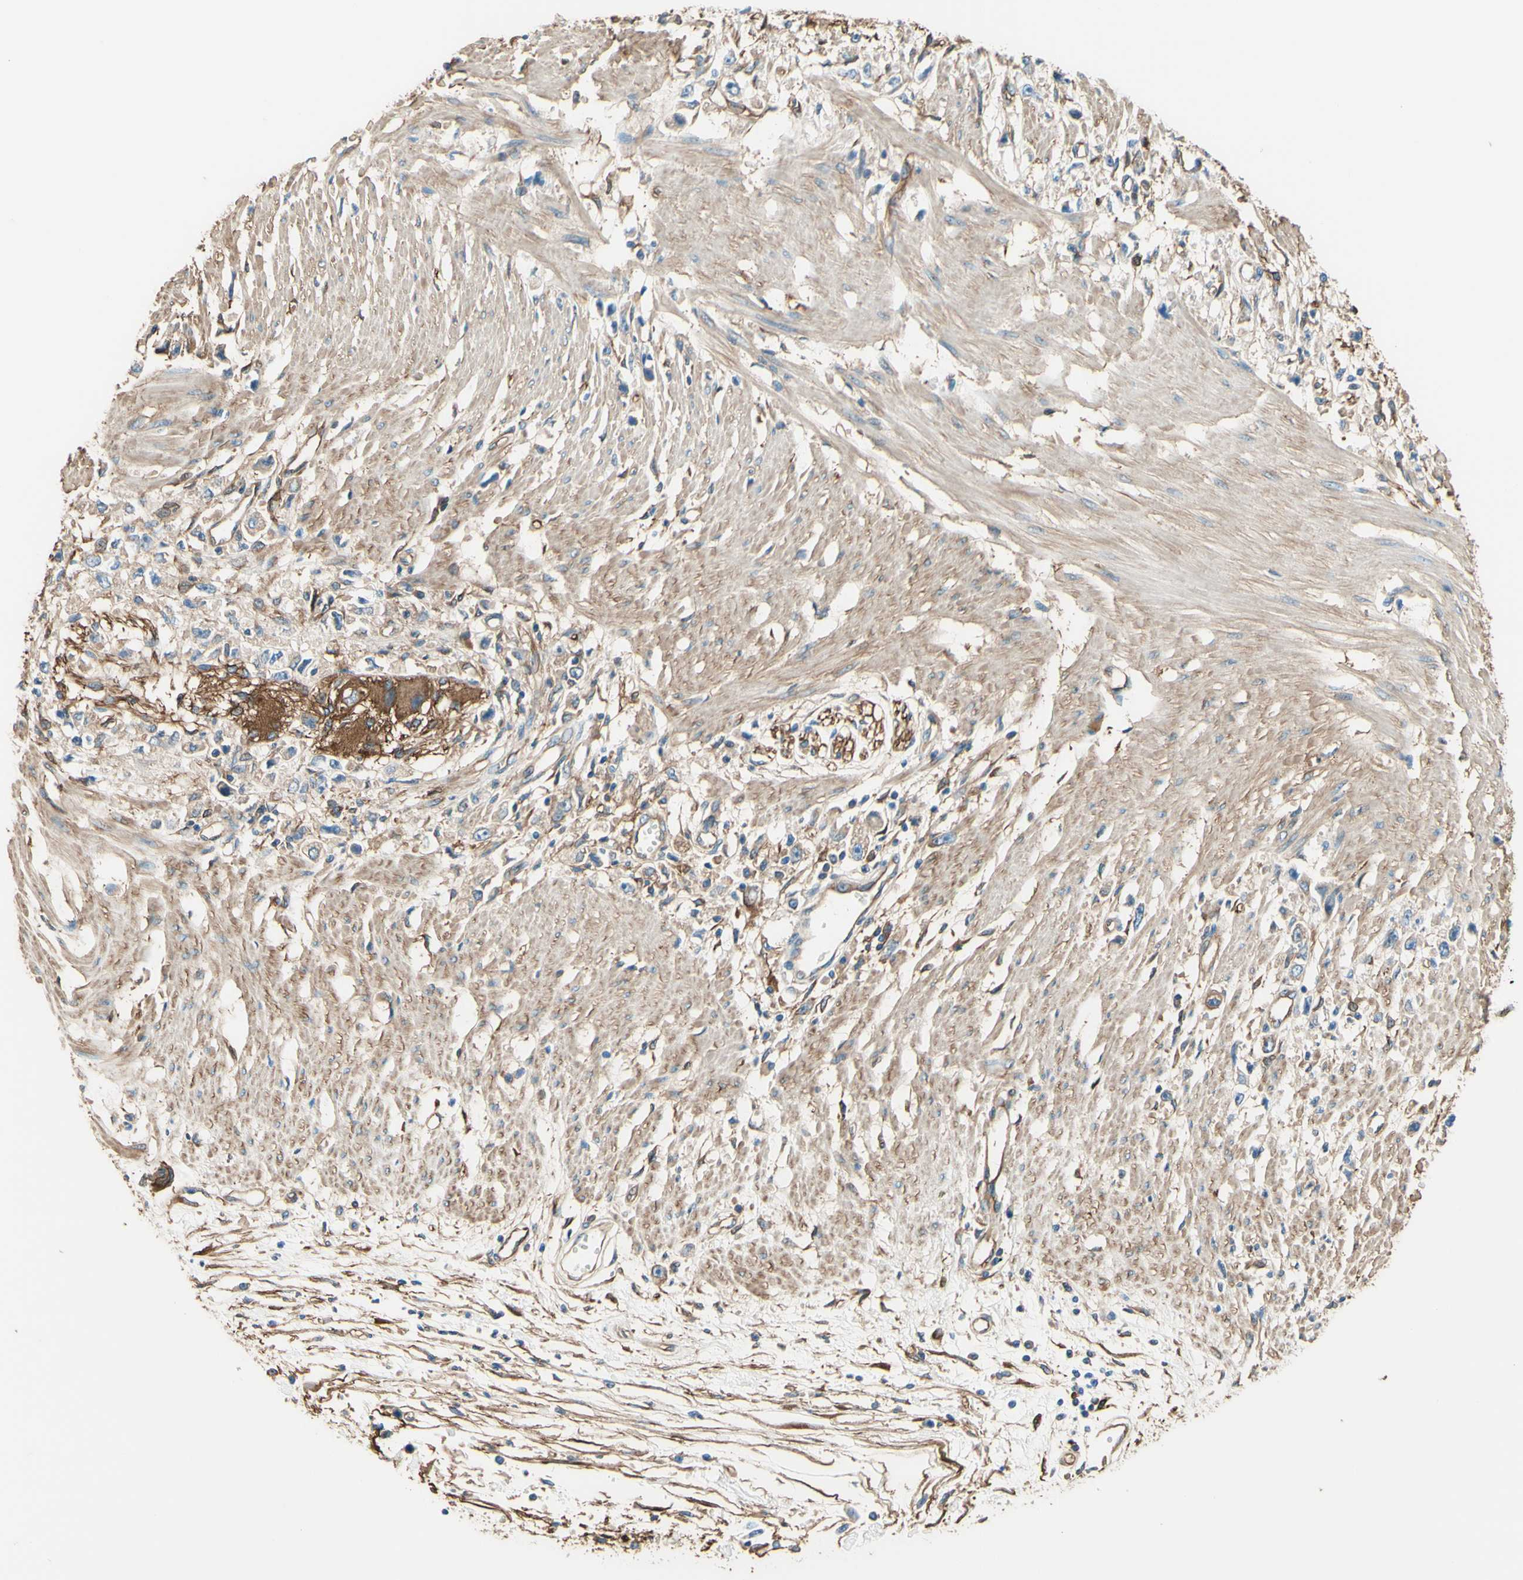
{"staining": {"intensity": "negative", "quantity": "none", "location": "none"}, "tissue": "stomach cancer", "cell_type": "Tumor cells", "image_type": "cancer", "snomed": [{"axis": "morphology", "description": "Adenocarcinoma, NOS"}, {"axis": "topography", "description": "Stomach"}], "caption": "Histopathology image shows no protein expression in tumor cells of stomach adenocarcinoma tissue.", "gene": "DPYSL3", "patient": {"sex": "female", "age": 59}}